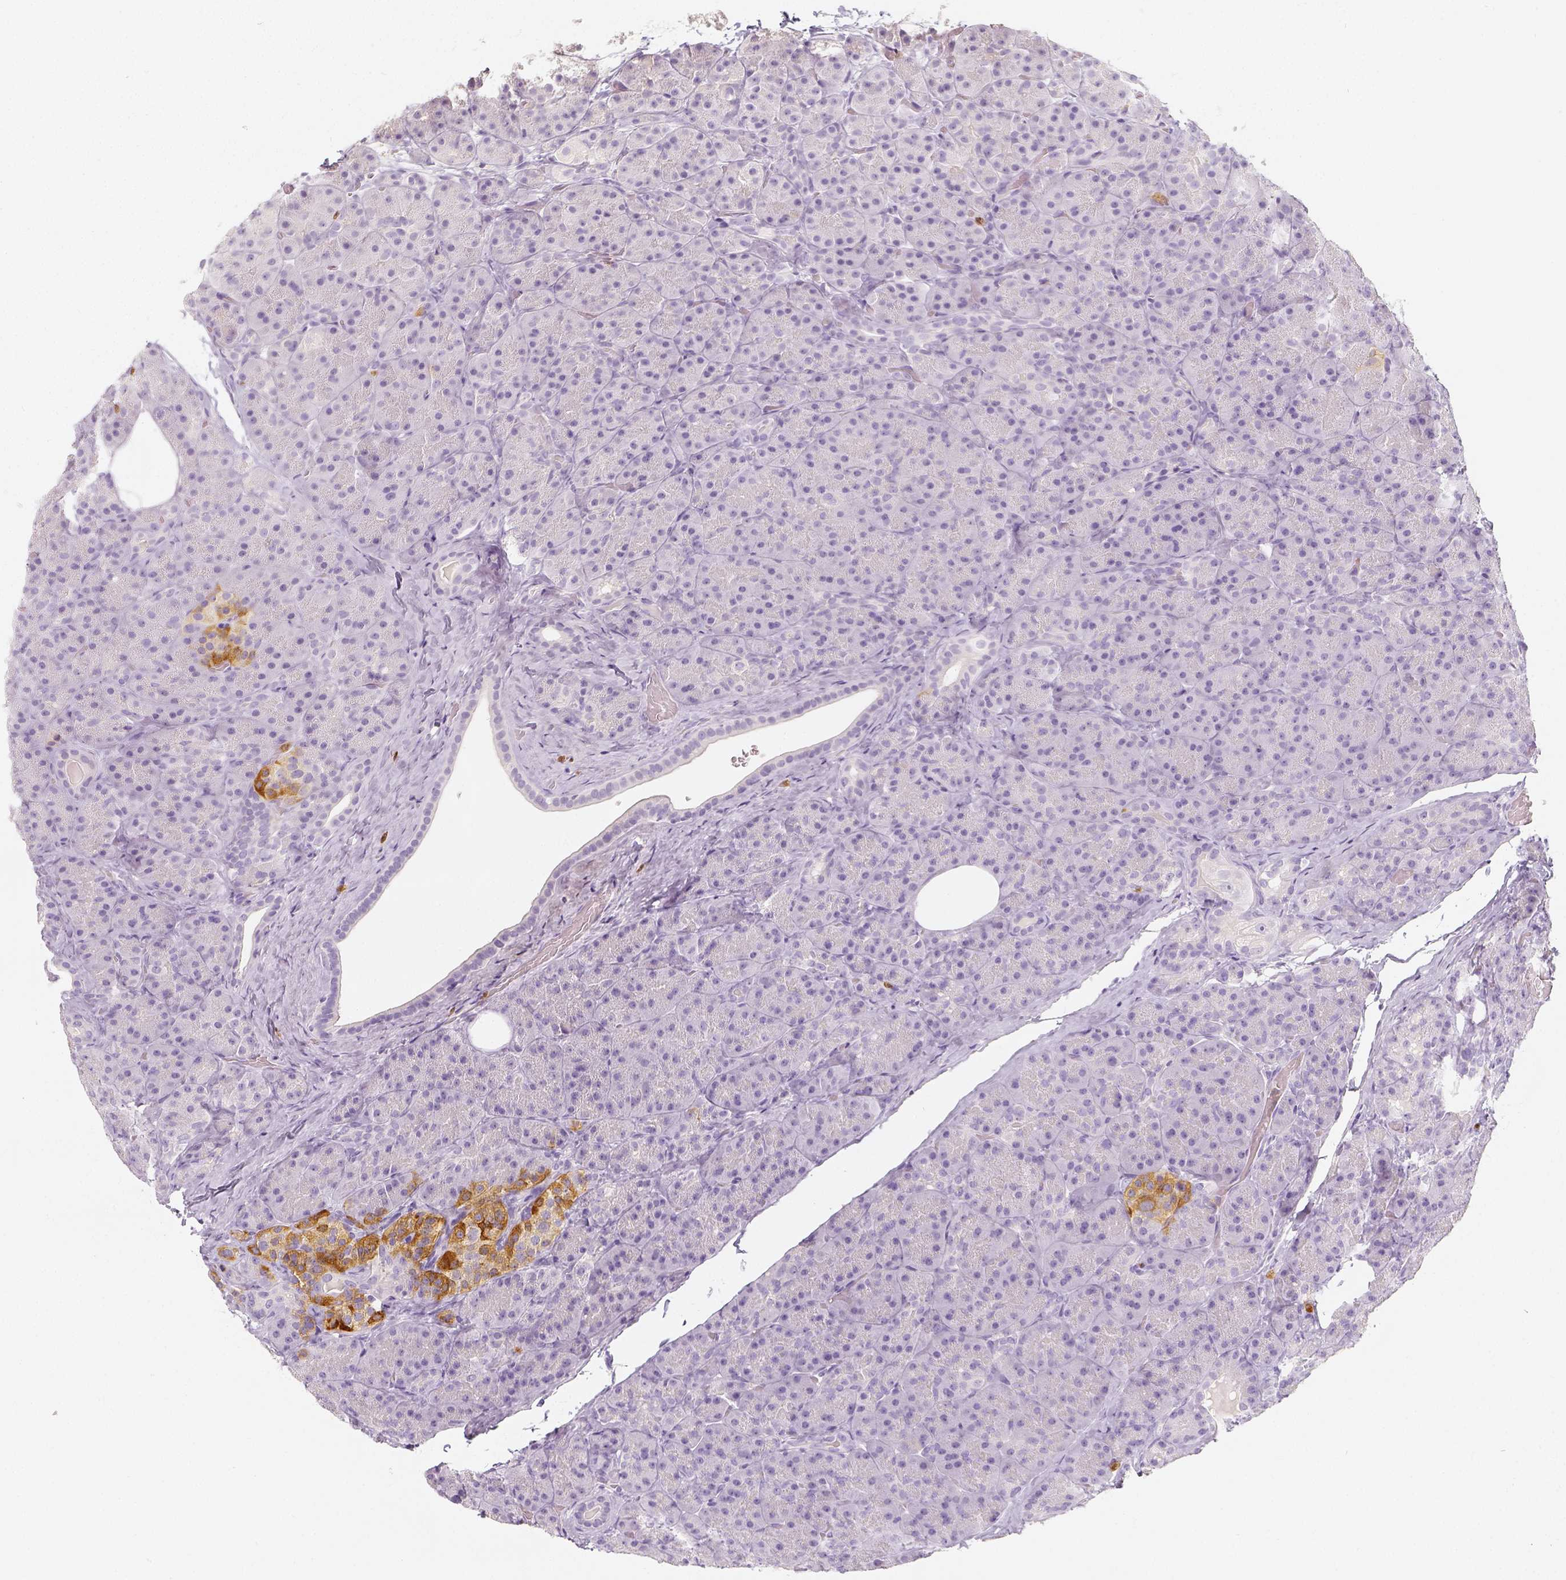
{"staining": {"intensity": "negative", "quantity": "none", "location": "none"}, "tissue": "pancreas", "cell_type": "Exocrine glandular cells", "image_type": "normal", "snomed": [{"axis": "morphology", "description": "Normal tissue, NOS"}, {"axis": "topography", "description": "Pancreas"}], "caption": "The immunohistochemistry micrograph has no significant positivity in exocrine glandular cells of pancreas.", "gene": "NECAB2", "patient": {"sex": "male", "age": 57}}